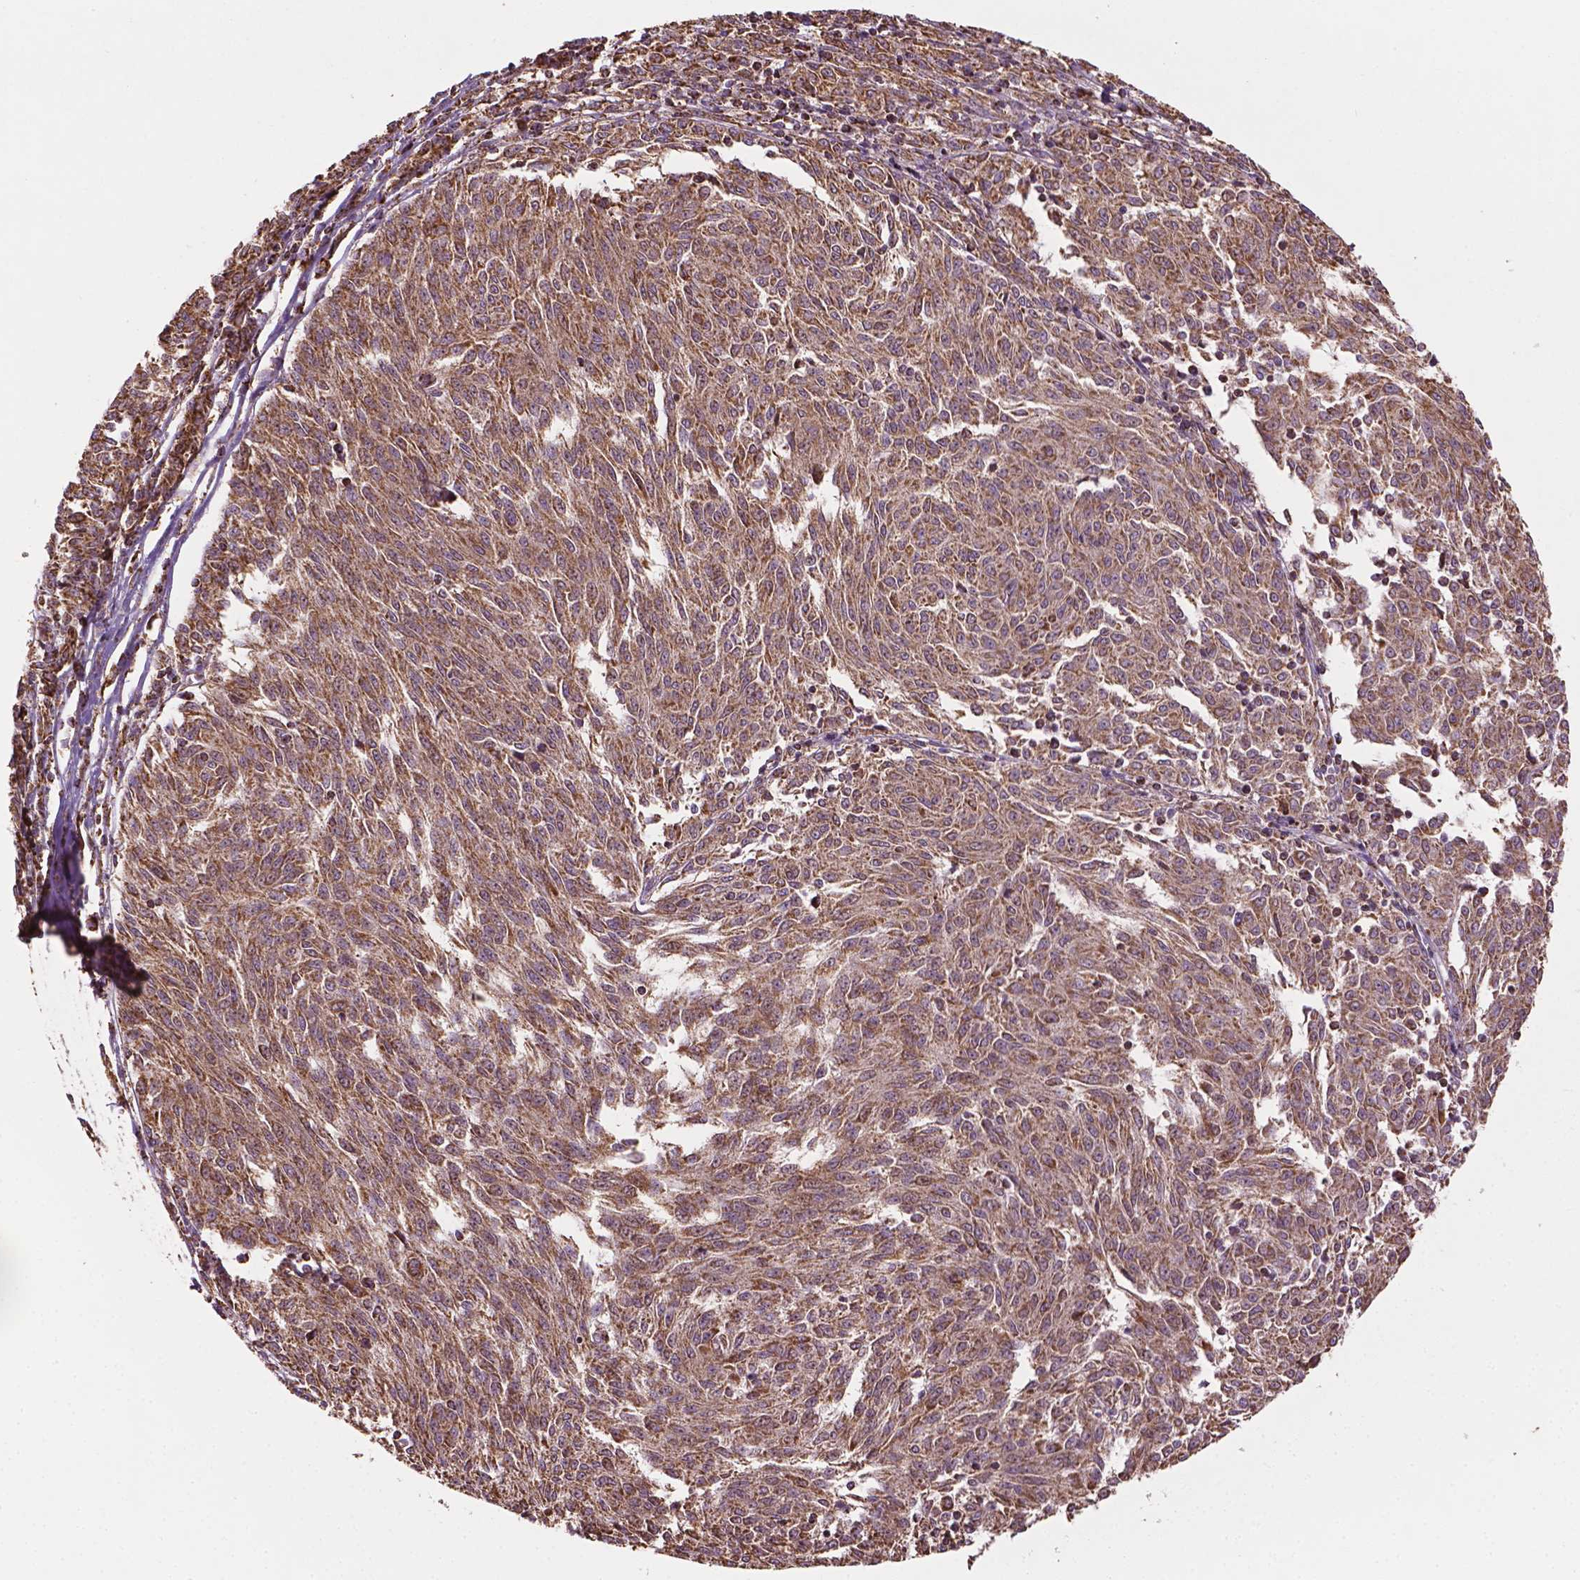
{"staining": {"intensity": "weak", "quantity": ">75%", "location": "cytoplasmic/membranous"}, "tissue": "melanoma", "cell_type": "Tumor cells", "image_type": "cancer", "snomed": [{"axis": "morphology", "description": "Malignant melanoma, NOS"}, {"axis": "topography", "description": "Skin"}], "caption": "IHC photomicrograph of neoplastic tissue: human melanoma stained using immunohistochemistry exhibits low levels of weak protein expression localized specifically in the cytoplasmic/membranous of tumor cells, appearing as a cytoplasmic/membranous brown color.", "gene": "HS3ST3A1", "patient": {"sex": "female", "age": 72}}